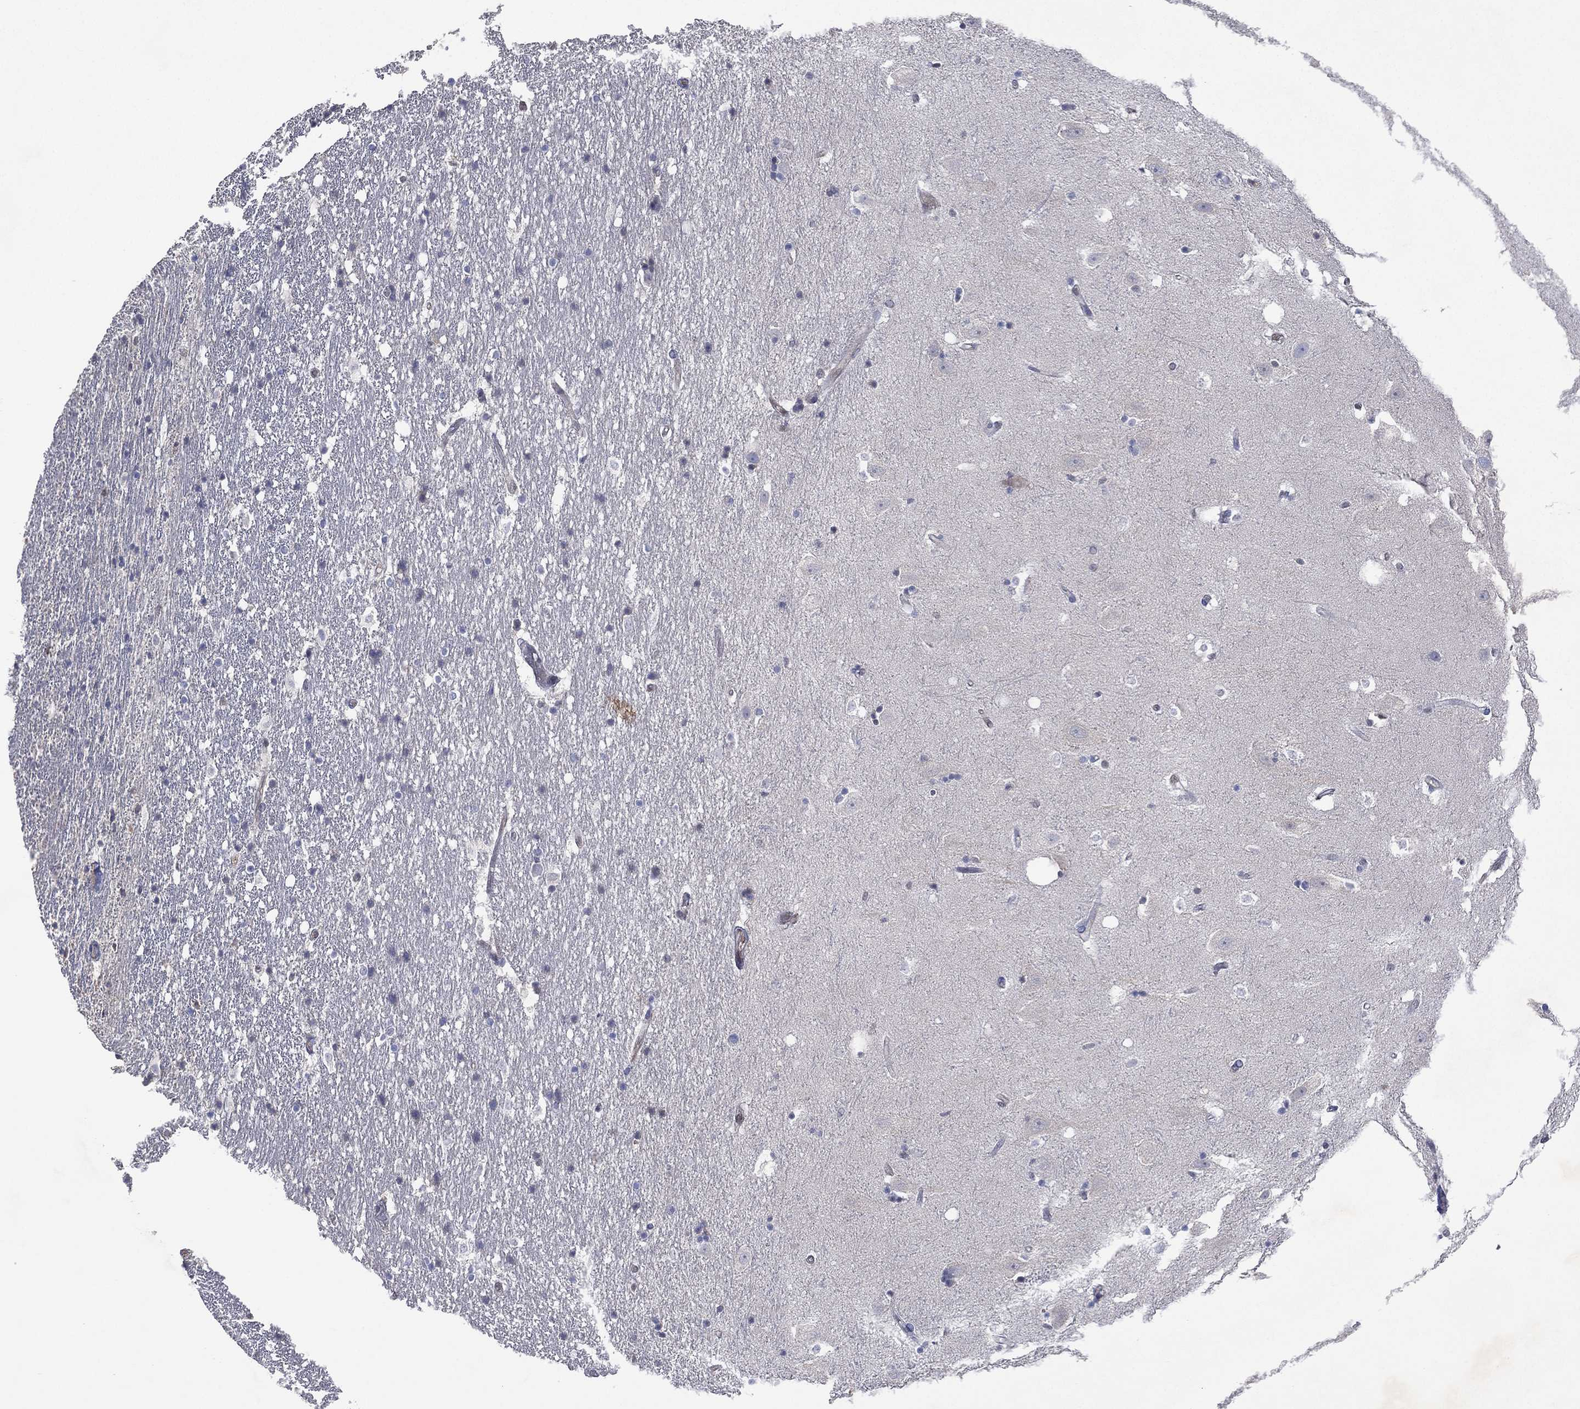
{"staining": {"intensity": "negative", "quantity": "none", "location": "none"}, "tissue": "hippocampus", "cell_type": "Glial cells", "image_type": "normal", "snomed": [{"axis": "morphology", "description": "Normal tissue, NOS"}, {"axis": "topography", "description": "Hippocampus"}], "caption": "Immunohistochemical staining of unremarkable human hippocampus demonstrates no significant expression in glial cells.", "gene": "FLI1", "patient": {"sex": "male", "age": 49}}